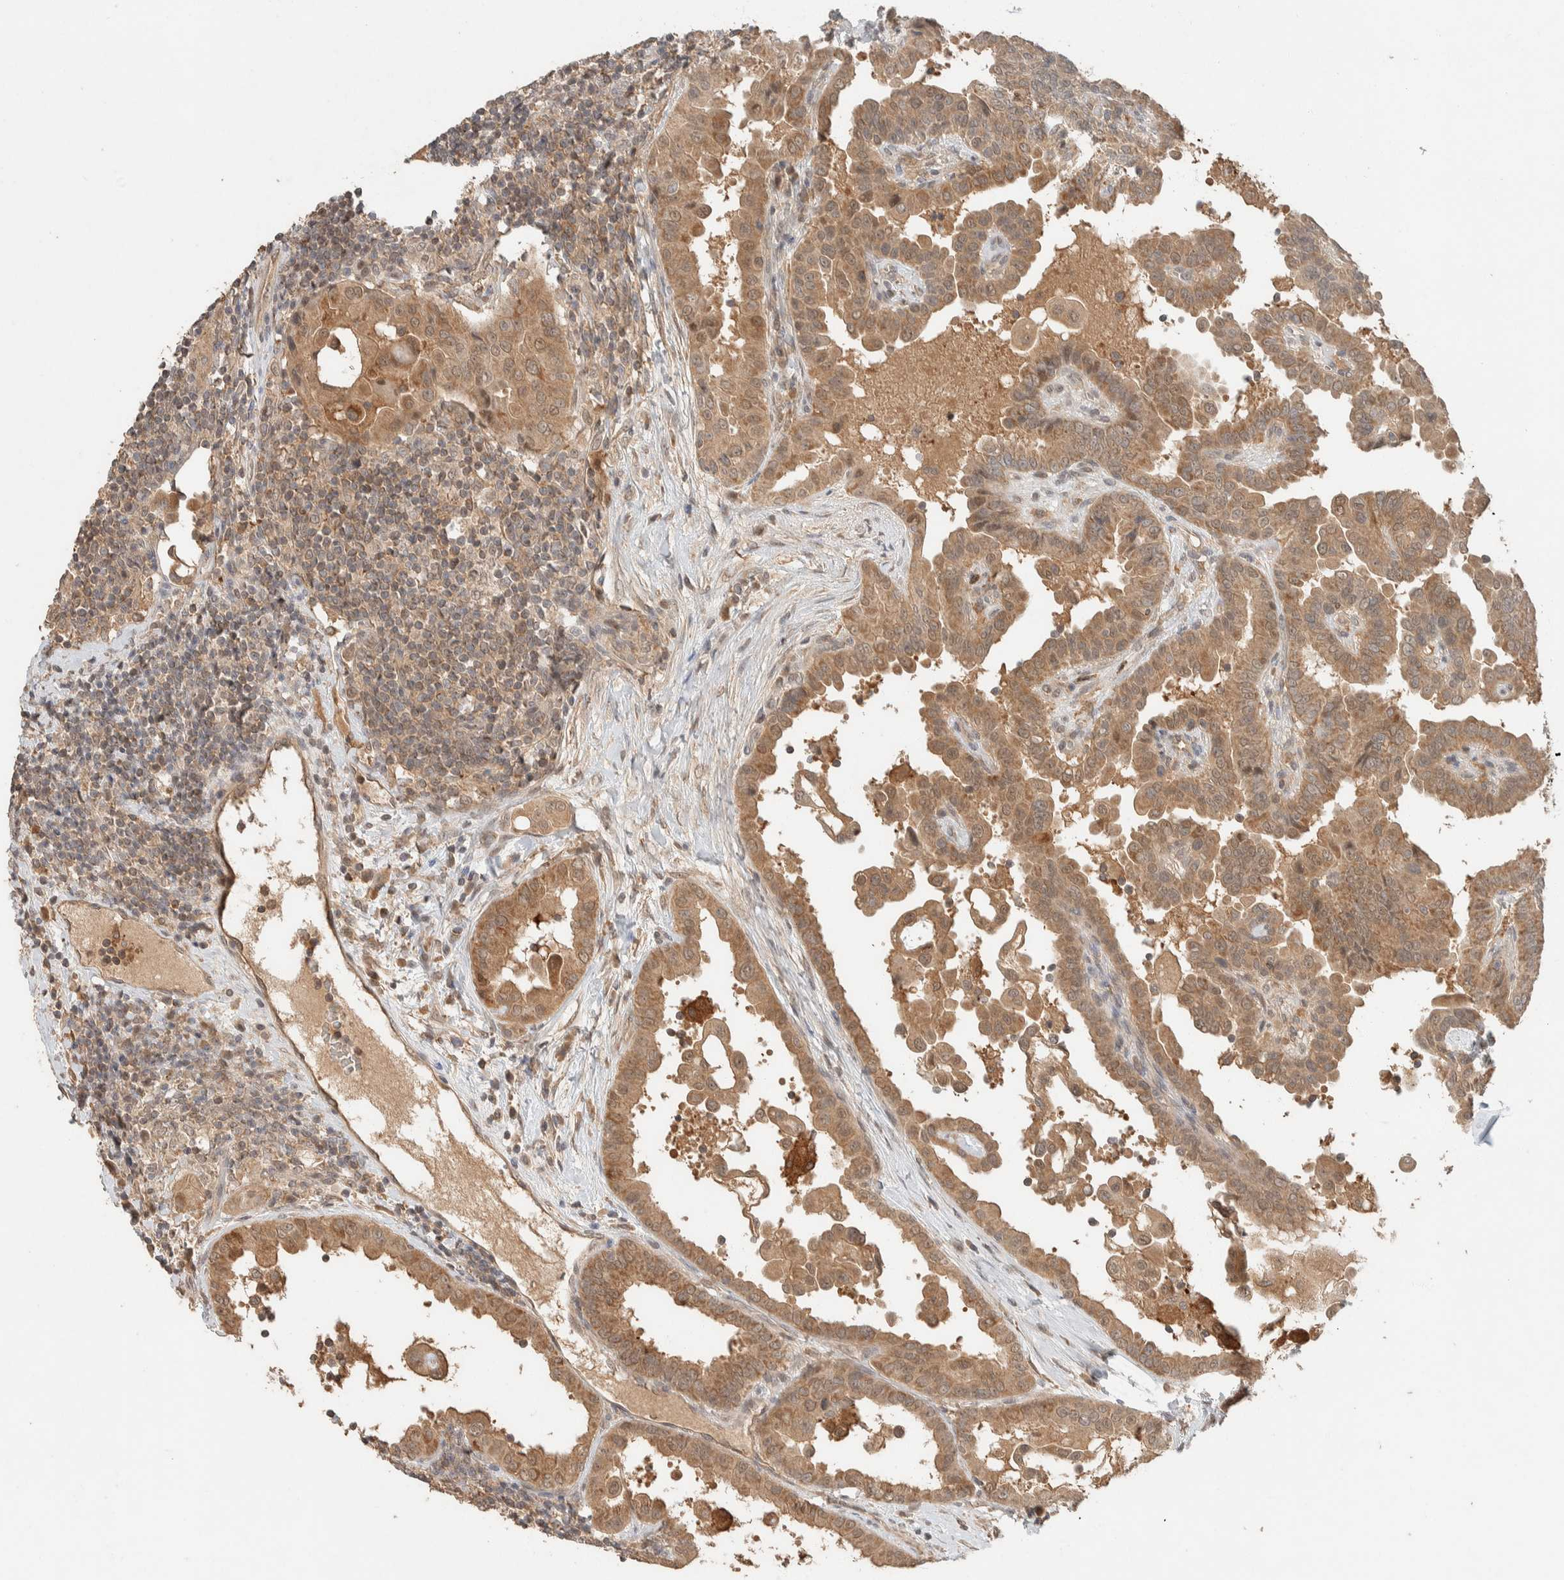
{"staining": {"intensity": "moderate", "quantity": ">75%", "location": "cytoplasmic/membranous,nuclear"}, "tissue": "thyroid cancer", "cell_type": "Tumor cells", "image_type": "cancer", "snomed": [{"axis": "morphology", "description": "Papillary adenocarcinoma, NOS"}, {"axis": "topography", "description": "Thyroid gland"}], "caption": "Immunohistochemistry (DAB) staining of human thyroid cancer (papillary adenocarcinoma) demonstrates moderate cytoplasmic/membranous and nuclear protein positivity in about >75% of tumor cells. Immunohistochemistry (ihc) stains the protein in brown and the nuclei are stained blue.", "gene": "ZNF567", "patient": {"sex": "male", "age": 33}}